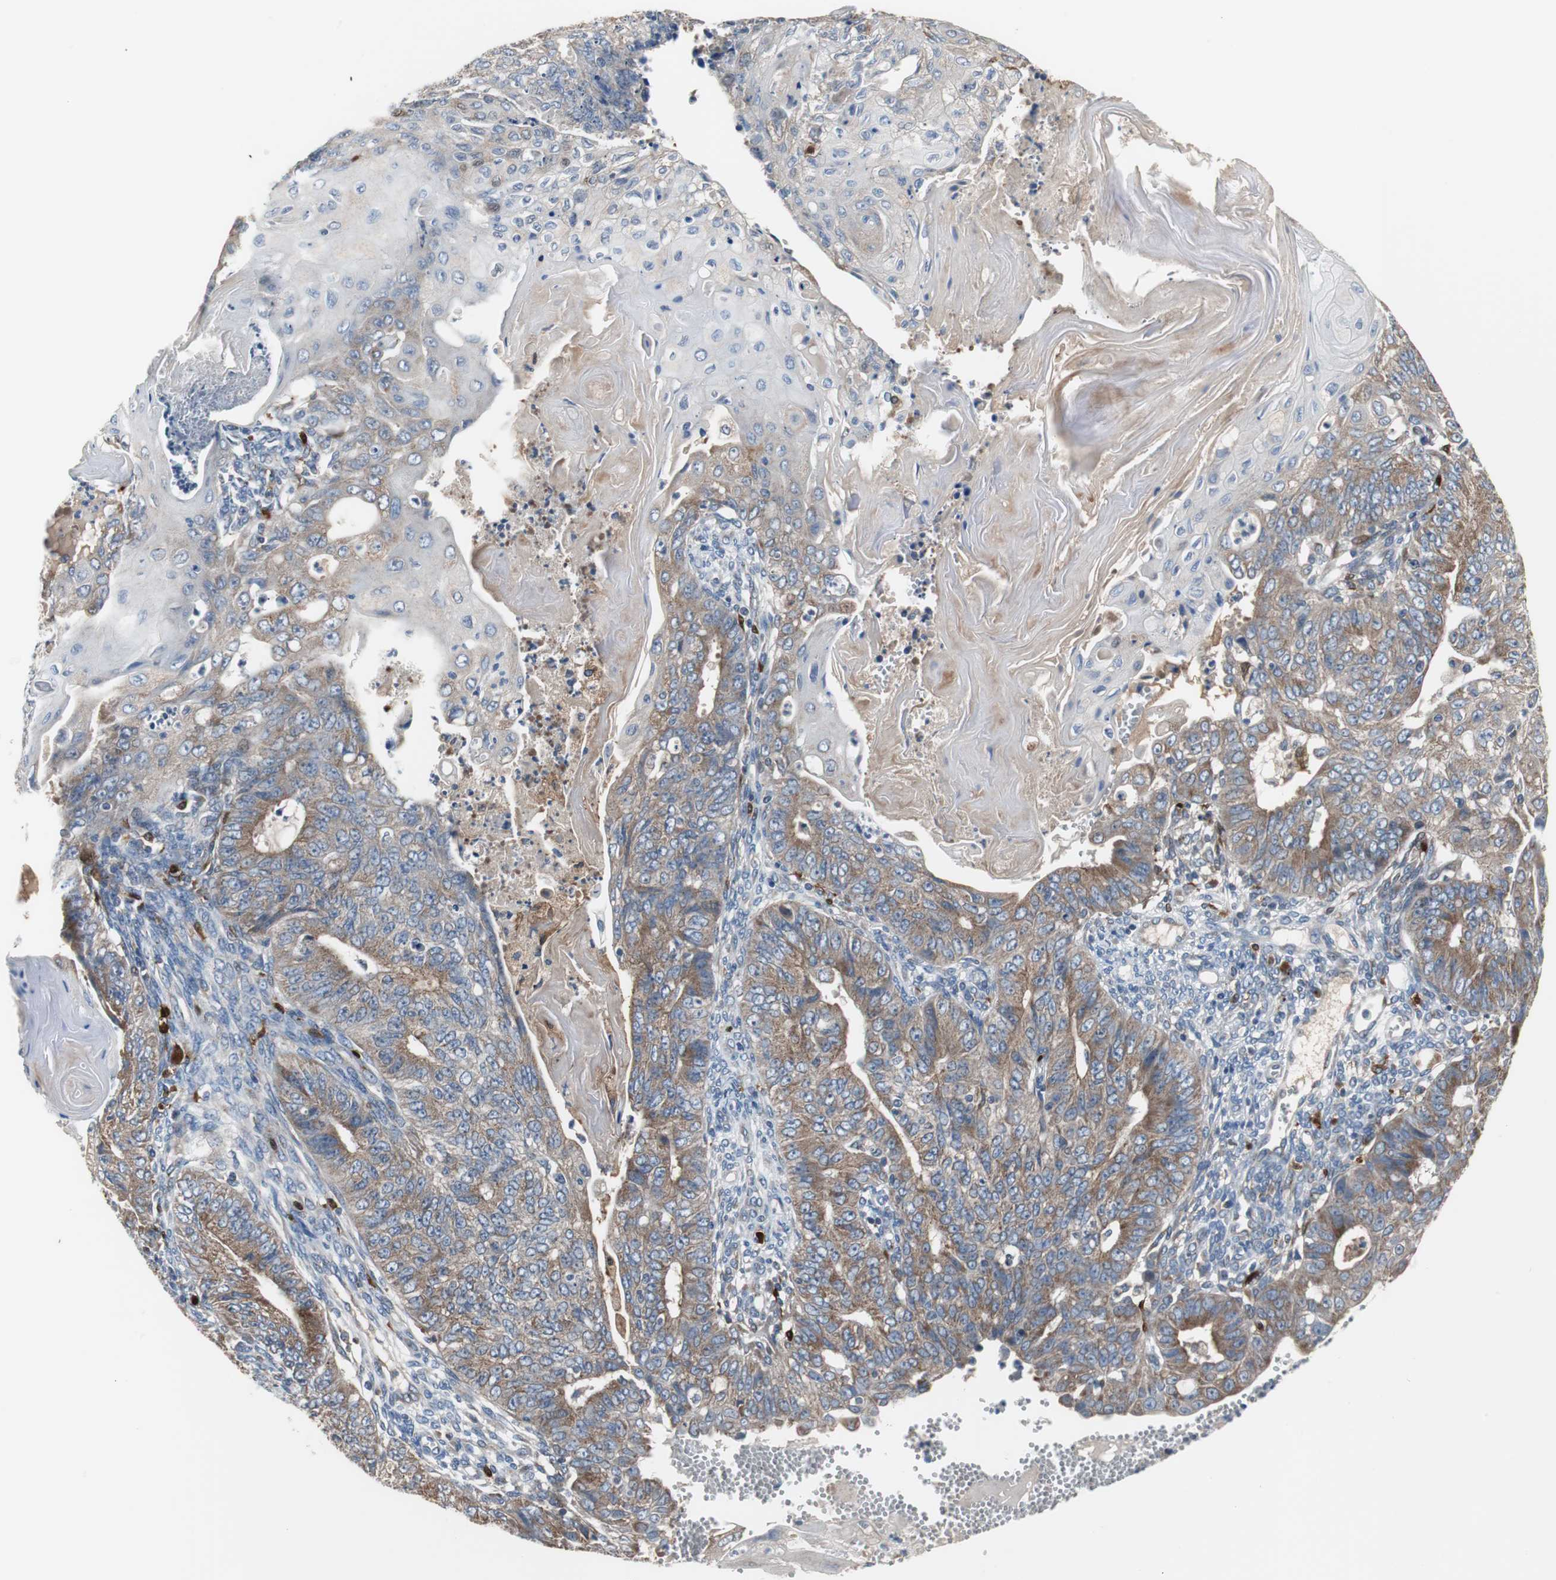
{"staining": {"intensity": "moderate", "quantity": ">75%", "location": "cytoplasmic/membranous"}, "tissue": "endometrial cancer", "cell_type": "Tumor cells", "image_type": "cancer", "snomed": [{"axis": "morphology", "description": "Neoplasm, malignant, NOS"}, {"axis": "topography", "description": "Endometrium"}], "caption": "Approximately >75% of tumor cells in human endometrial cancer (neoplasm (malignant)) show moderate cytoplasmic/membranous protein expression as visualized by brown immunohistochemical staining.", "gene": "CALB2", "patient": {"sex": "female", "age": 74}}